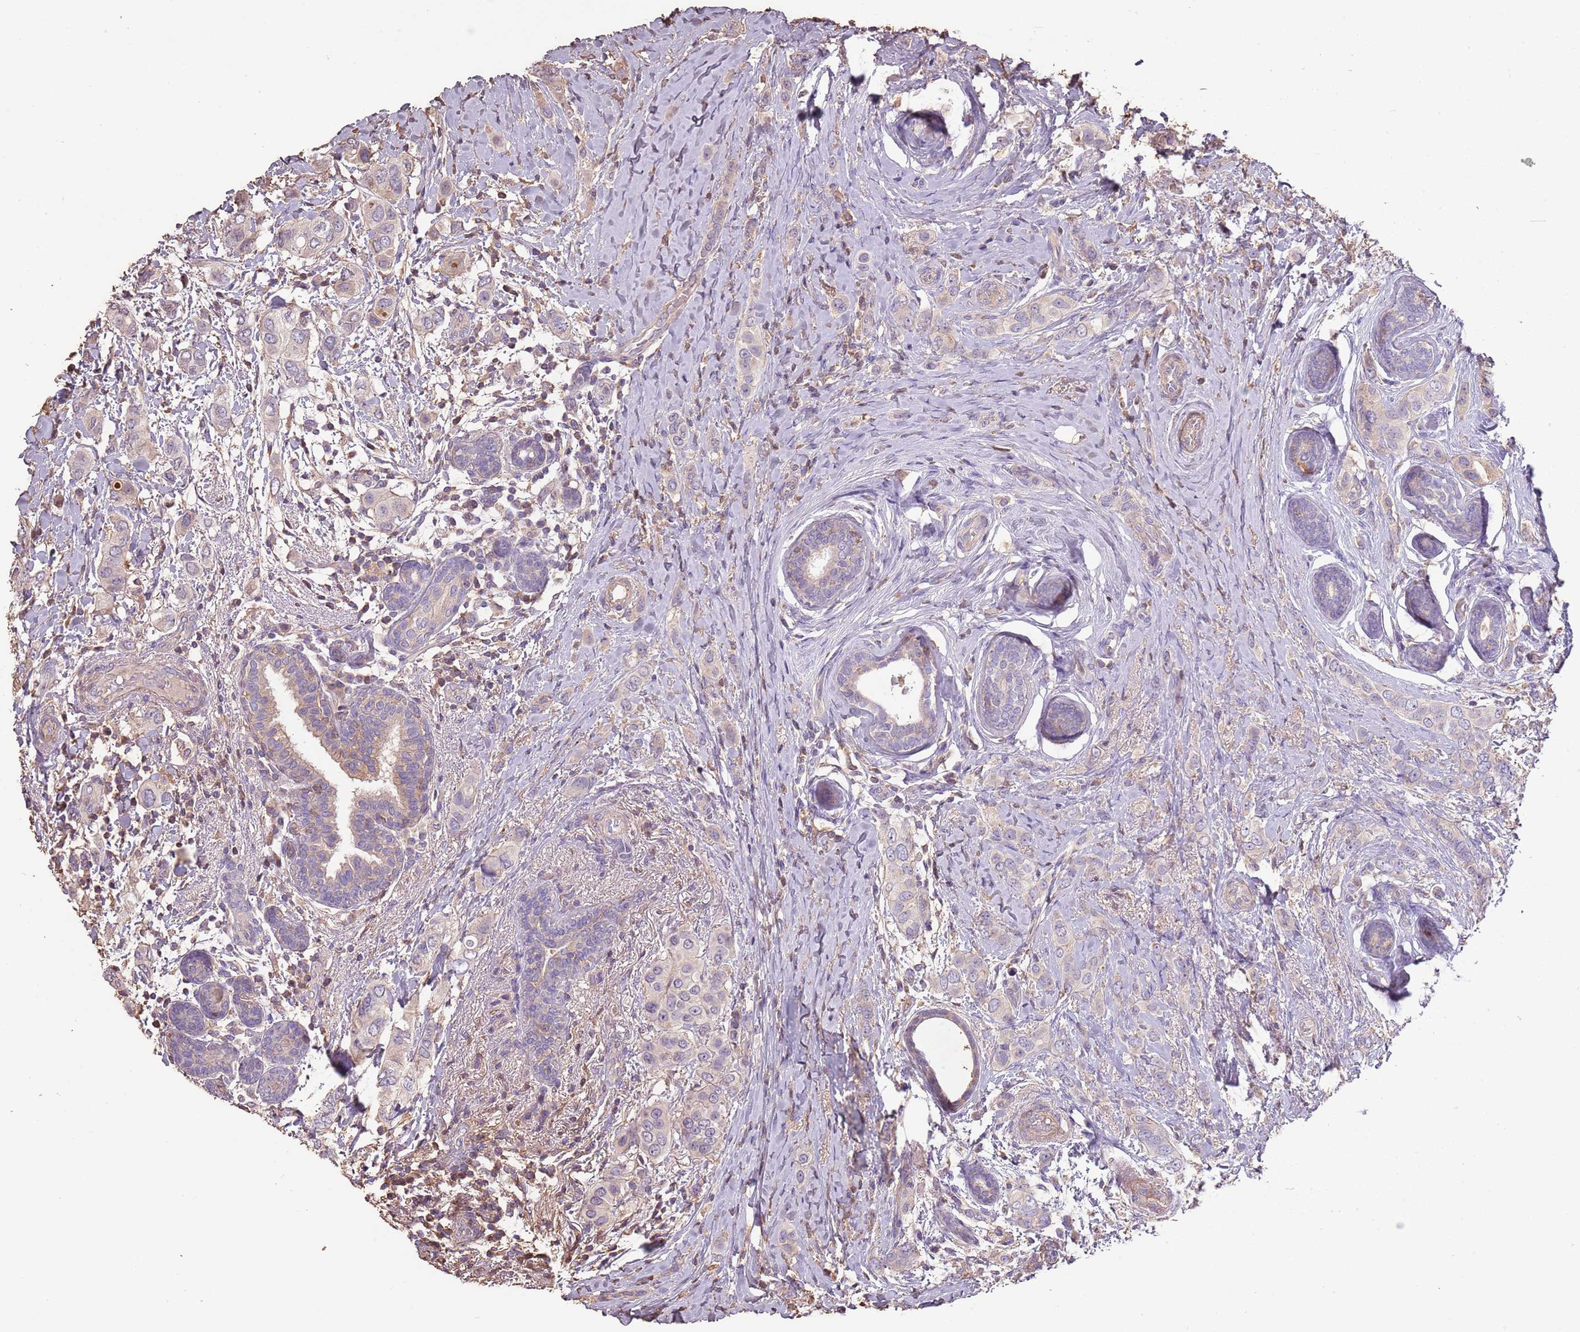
{"staining": {"intensity": "negative", "quantity": "none", "location": "none"}, "tissue": "breast cancer", "cell_type": "Tumor cells", "image_type": "cancer", "snomed": [{"axis": "morphology", "description": "Lobular carcinoma"}, {"axis": "topography", "description": "Breast"}], "caption": "This is an IHC image of human breast cancer (lobular carcinoma). There is no staining in tumor cells.", "gene": "FECH", "patient": {"sex": "female", "age": 51}}